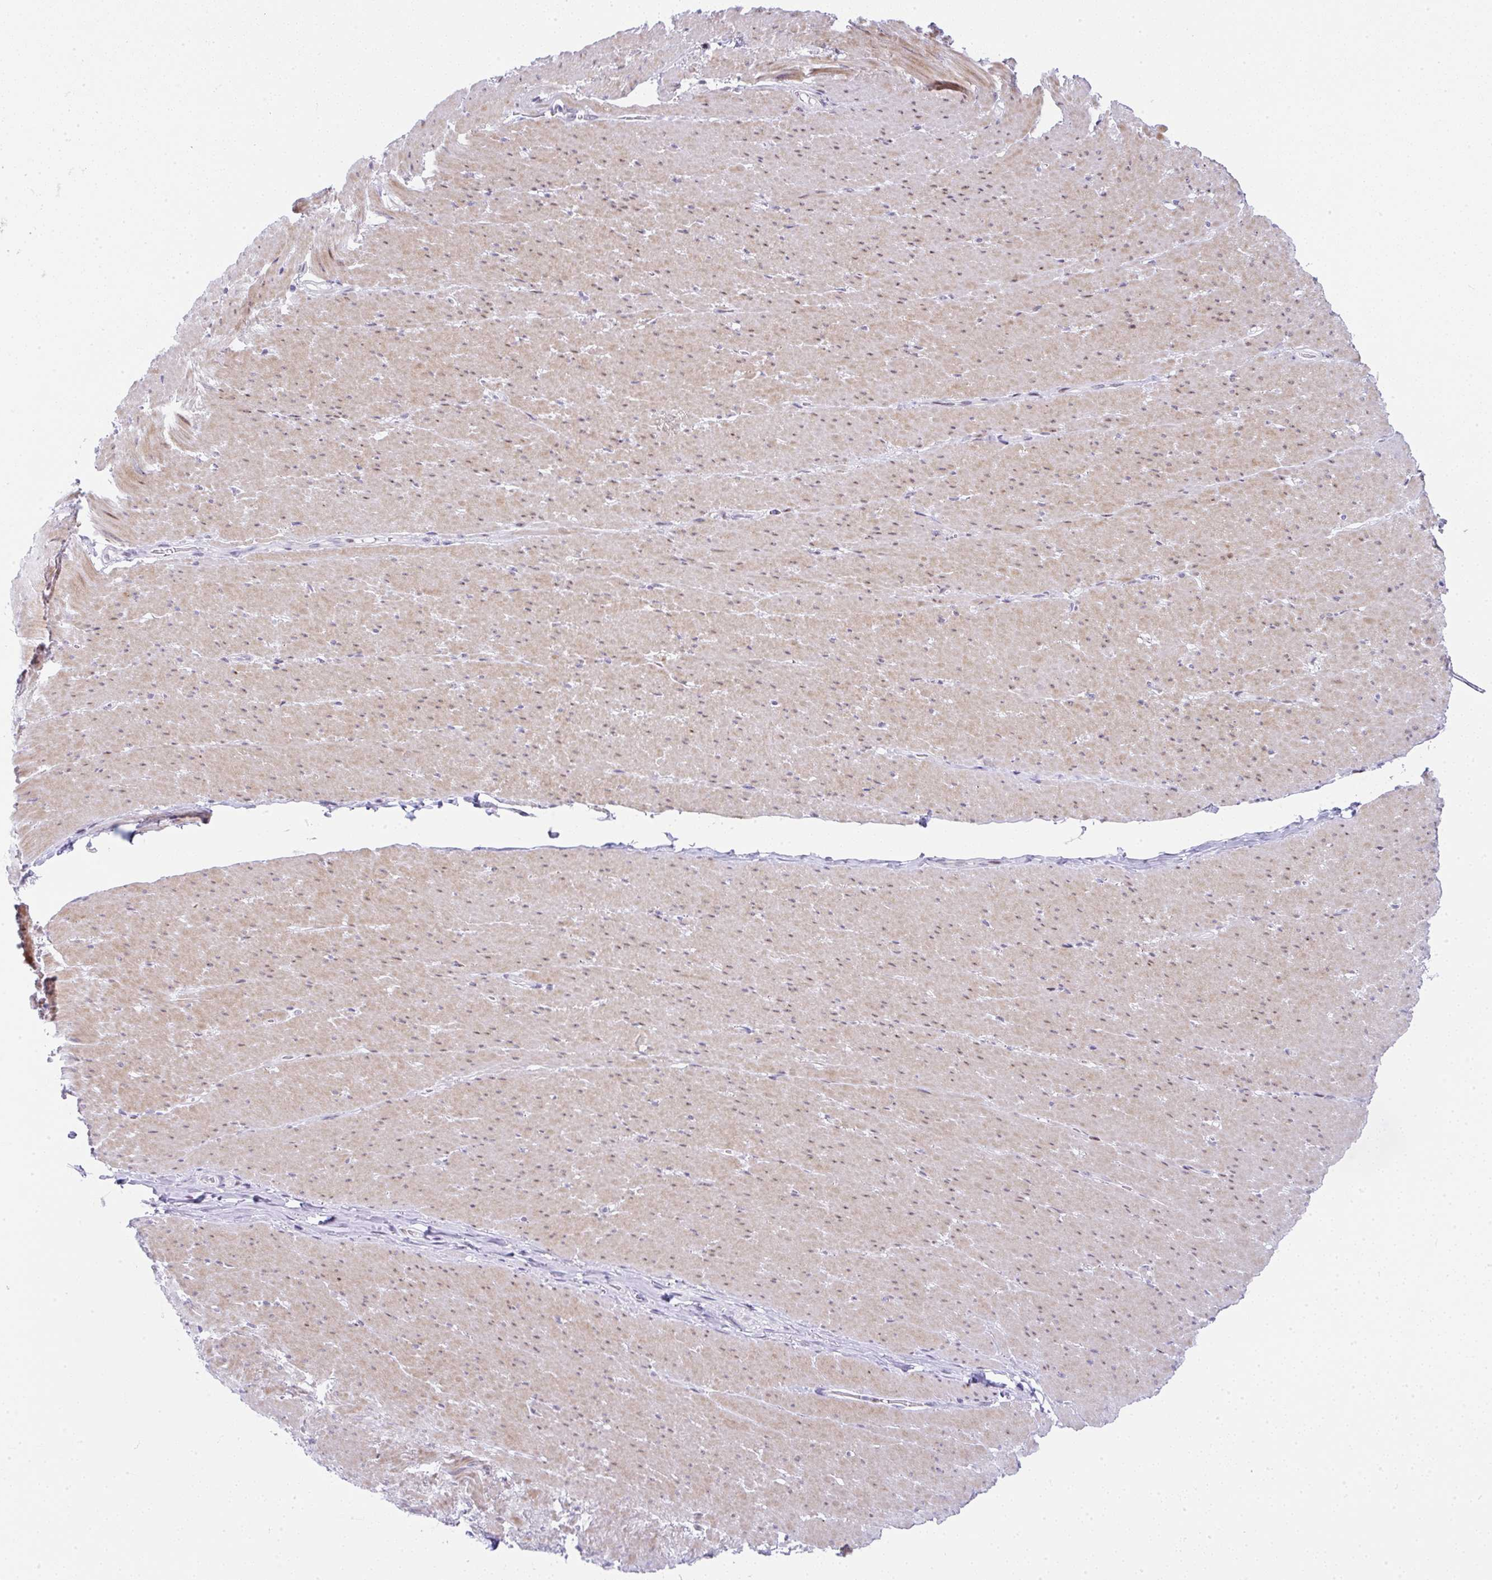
{"staining": {"intensity": "weak", "quantity": "25%-75%", "location": "cytoplasmic/membranous"}, "tissue": "smooth muscle", "cell_type": "Smooth muscle cells", "image_type": "normal", "snomed": [{"axis": "morphology", "description": "Normal tissue, NOS"}, {"axis": "topography", "description": "Smooth muscle"}, {"axis": "topography", "description": "Rectum"}], "caption": "Smooth muscle cells show low levels of weak cytoplasmic/membranous expression in about 25%-75% of cells in unremarkable human smooth muscle.", "gene": "NR1D2", "patient": {"sex": "male", "age": 53}}